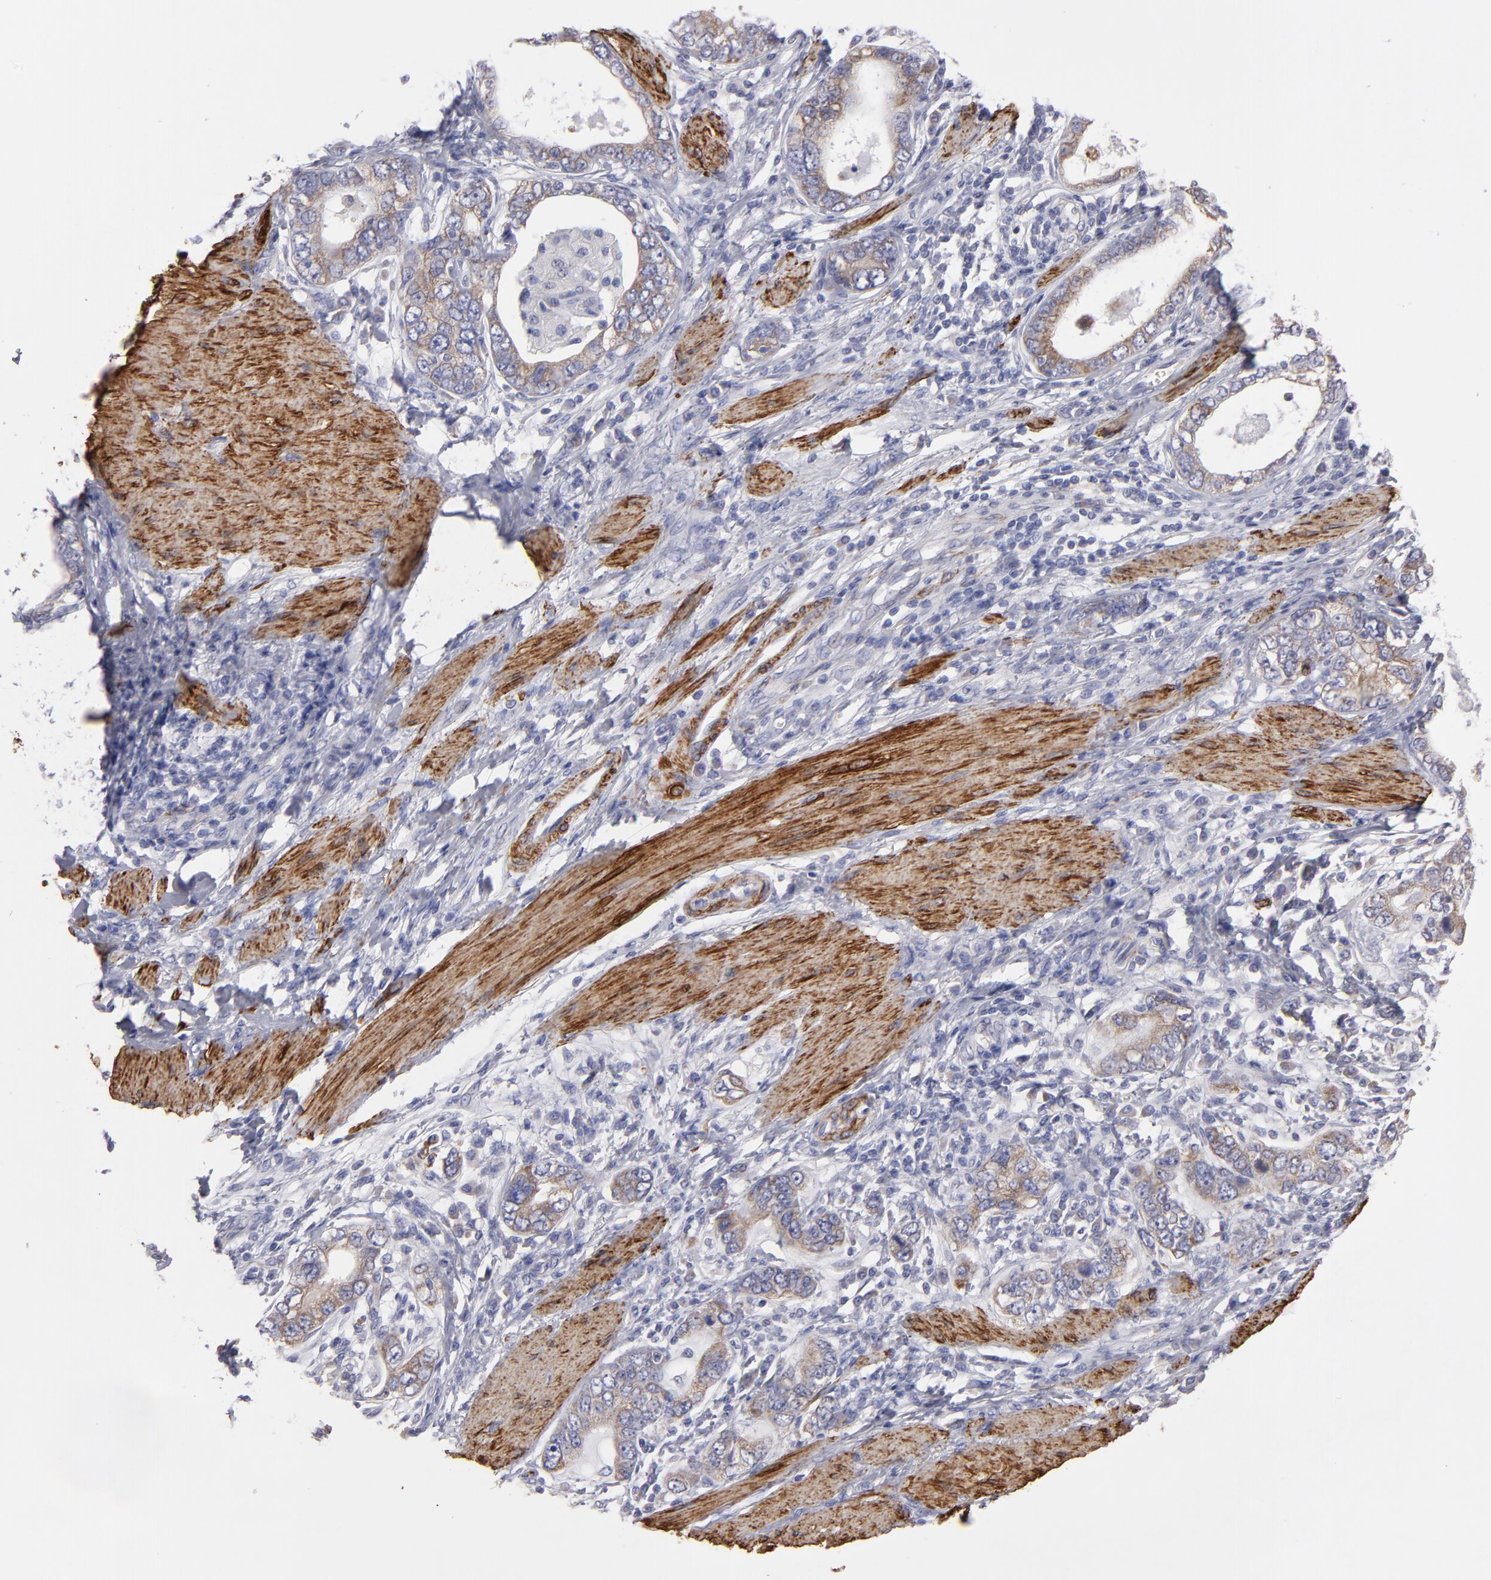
{"staining": {"intensity": "moderate", "quantity": ">75%", "location": "cytoplasmic/membranous"}, "tissue": "stomach cancer", "cell_type": "Tumor cells", "image_type": "cancer", "snomed": [{"axis": "morphology", "description": "Adenocarcinoma, NOS"}, {"axis": "topography", "description": "Stomach, lower"}], "caption": "Immunohistochemical staining of stomach adenocarcinoma exhibits moderate cytoplasmic/membranous protein positivity in approximately >75% of tumor cells.", "gene": "SLMAP", "patient": {"sex": "female", "age": 93}}